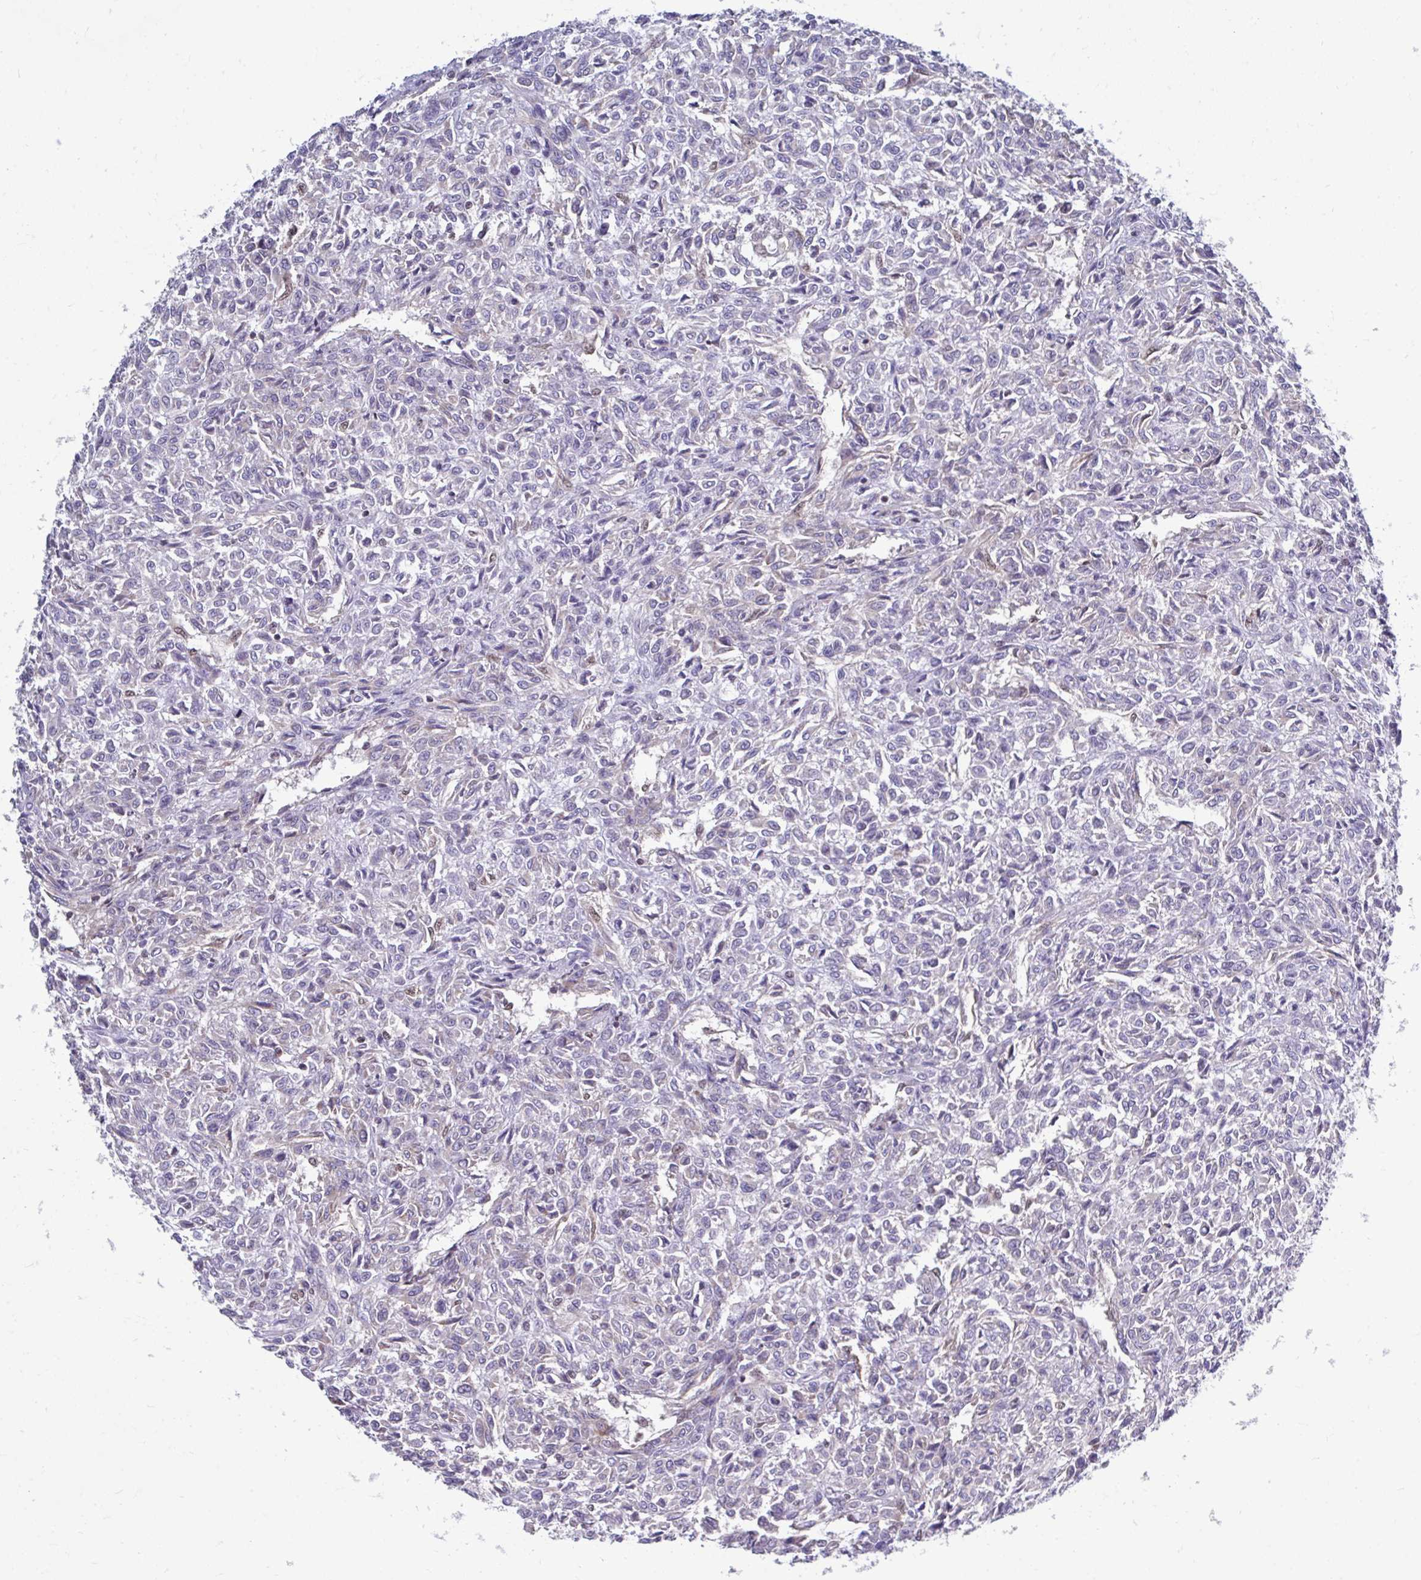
{"staining": {"intensity": "negative", "quantity": "none", "location": "none"}, "tissue": "renal cancer", "cell_type": "Tumor cells", "image_type": "cancer", "snomed": [{"axis": "morphology", "description": "Adenocarcinoma, NOS"}, {"axis": "topography", "description": "Kidney"}], "caption": "This is a image of immunohistochemistry staining of adenocarcinoma (renal), which shows no positivity in tumor cells. (Stains: DAB immunohistochemistry (IHC) with hematoxylin counter stain, Microscopy: brightfield microscopy at high magnification).", "gene": "SELENON", "patient": {"sex": "male", "age": 58}}